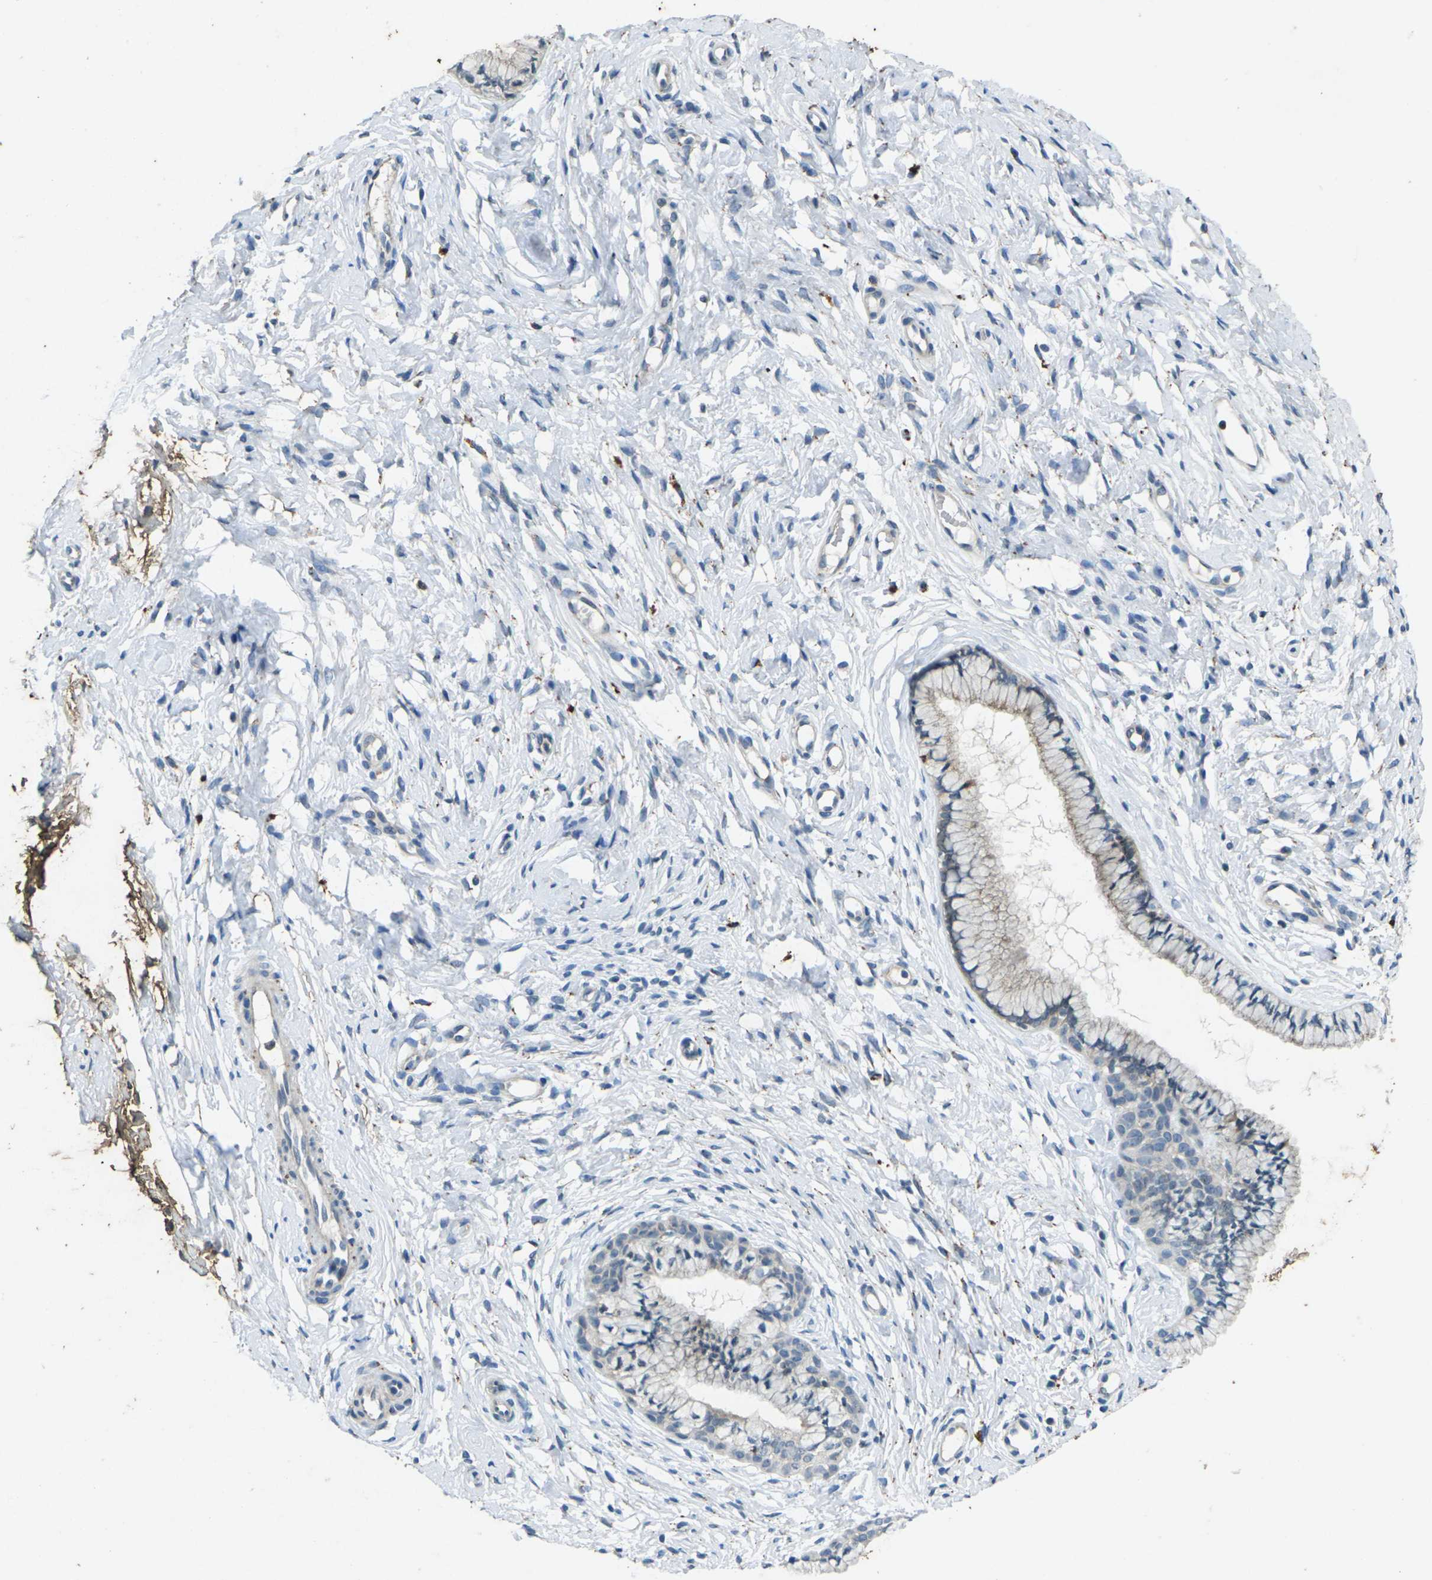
{"staining": {"intensity": "negative", "quantity": "none", "location": "none"}, "tissue": "cervix", "cell_type": "Glandular cells", "image_type": "normal", "snomed": [{"axis": "morphology", "description": "Normal tissue, NOS"}, {"axis": "topography", "description": "Cervix"}], "caption": "IHC histopathology image of benign cervix: human cervix stained with DAB (3,3'-diaminobenzidine) displays no significant protein staining in glandular cells.", "gene": "SIGLEC14", "patient": {"sex": "female", "age": 65}}